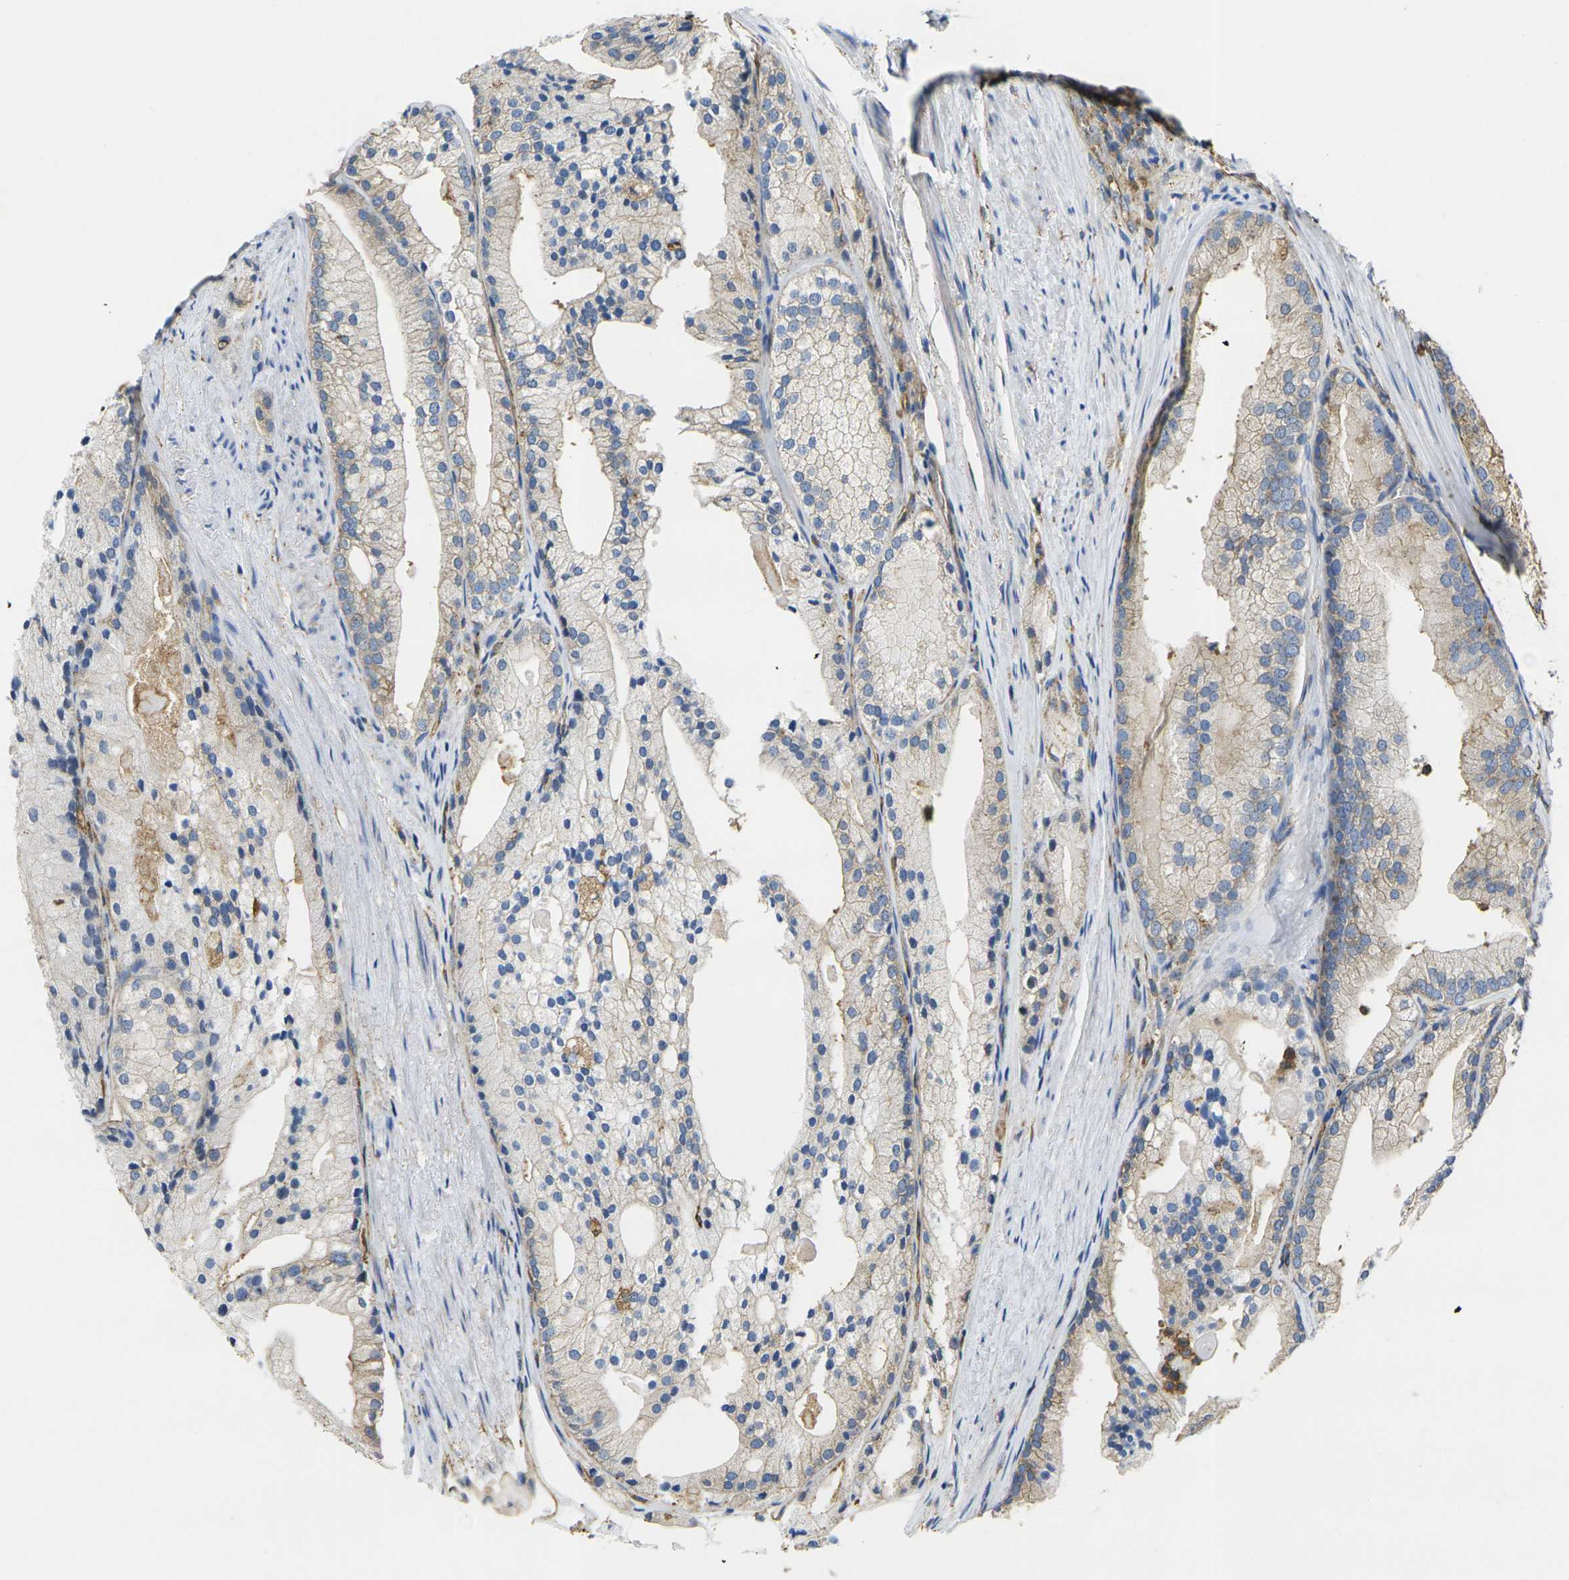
{"staining": {"intensity": "moderate", "quantity": "25%-75%", "location": "cytoplasmic/membranous"}, "tissue": "prostate cancer", "cell_type": "Tumor cells", "image_type": "cancer", "snomed": [{"axis": "morphology", "description": "Adenocarcinoma, Low grade"}, {"axis": "topography", "description": "Prostate"}], "caption": "Prostate low-grade adenocarcinoma was stained to show a protein in brown. There is medium levels of moderate cytoplasmic/membranous staining in approximately 25%-75% of tumor cells.", "gene": "FAM110D", "patient": {"sex": "male", "age": 69}}